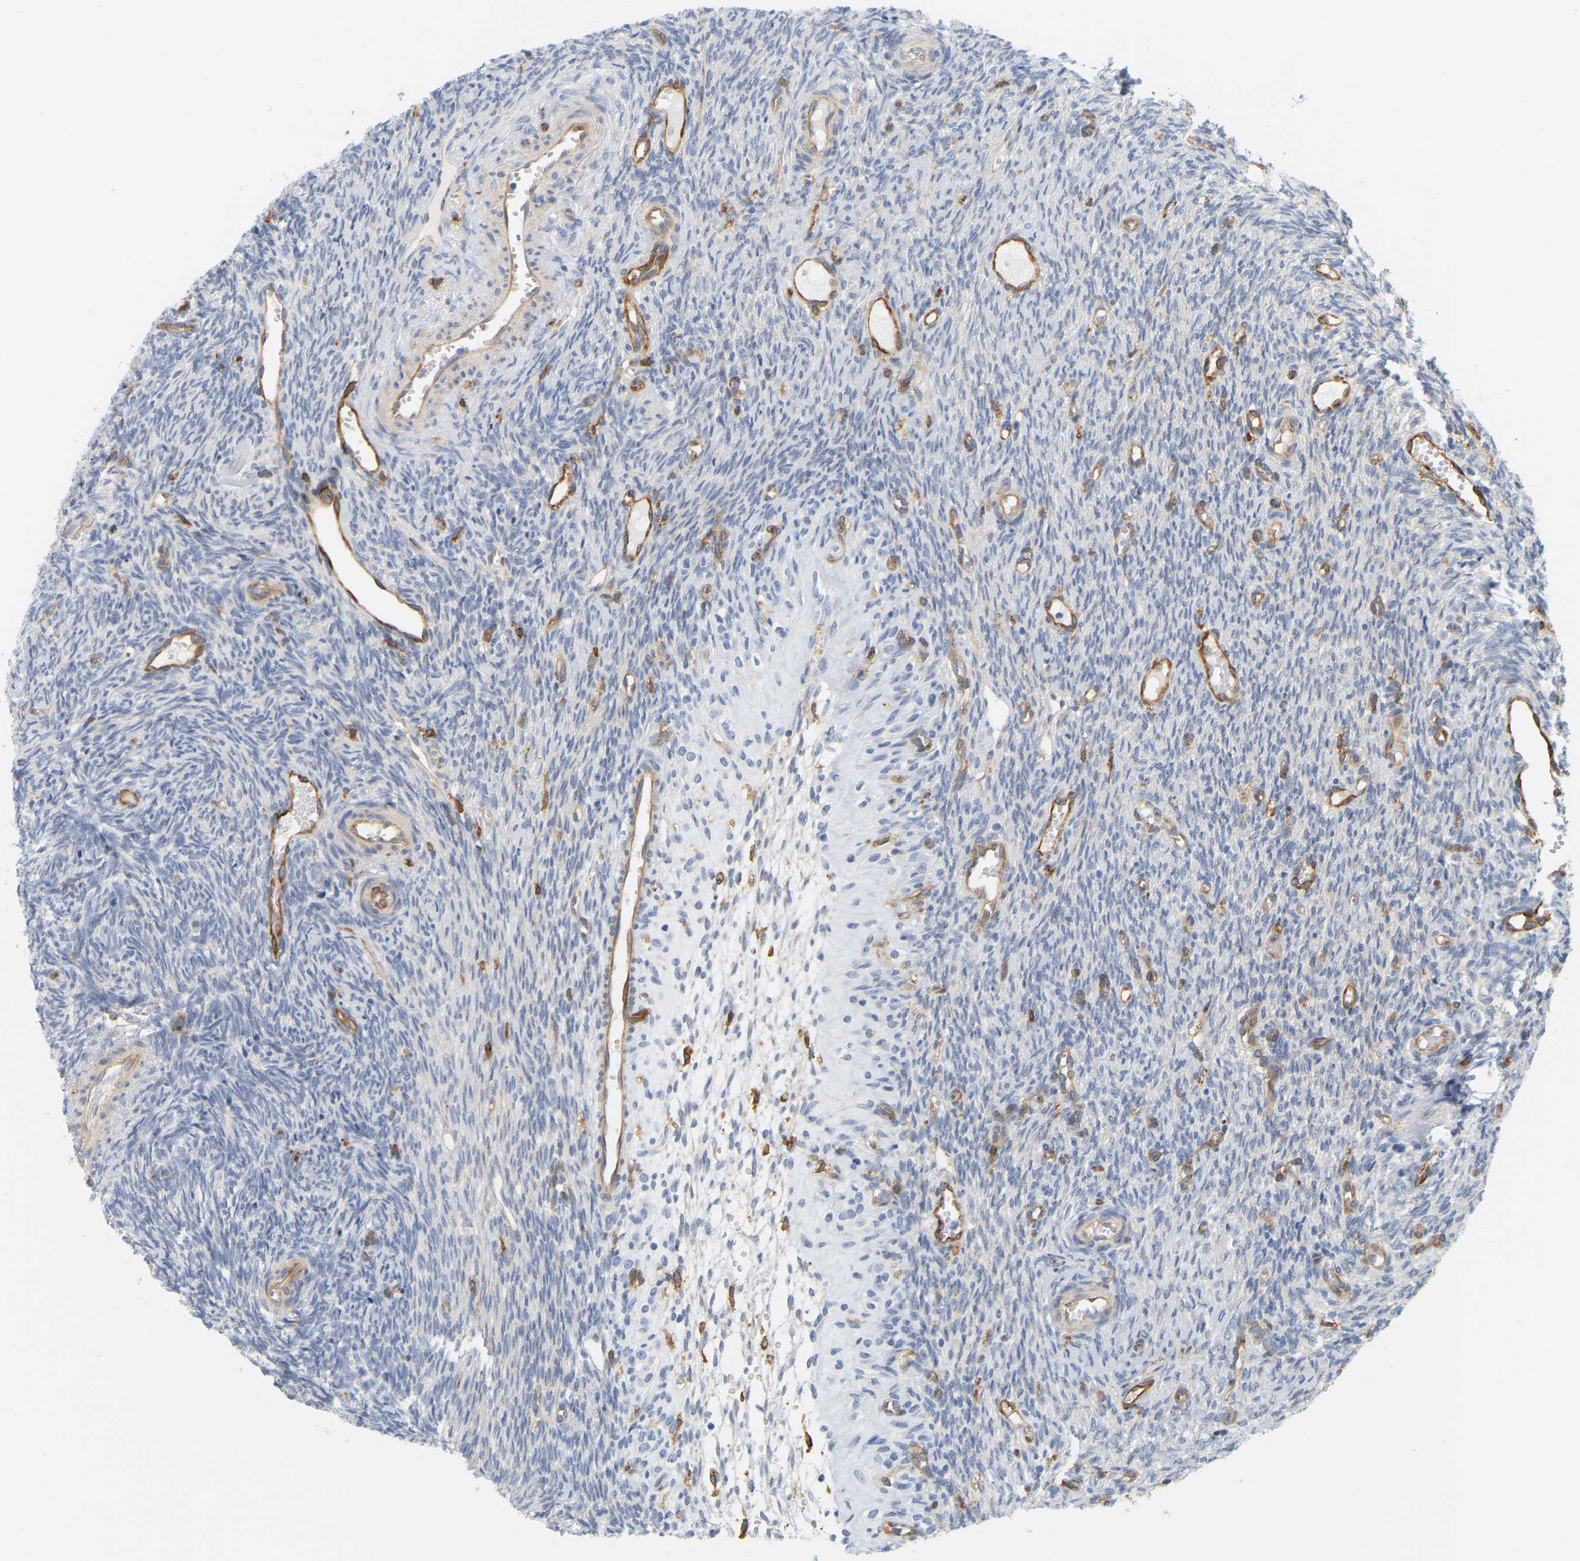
{"staining": {"intensity": "strong", "quantity": ">75%", "location": "cytoplasmic/membranous"}, "tissue": "ovary", "cell_type": "Follicle cells", "image_type": "normal", "snomed": [{"axis": "morphology", "description": "Normal tissue, NOS"}, {"axis": "topography", "description": "Ovary"}], "caption": "Human ovary stained for a protein (brown) exhibits strong cytoplasmic/membranous positive positivity in about >75% of follicle cells.", "gene": "RAPH1", "patient": {"sex": "female", "age": 41}}